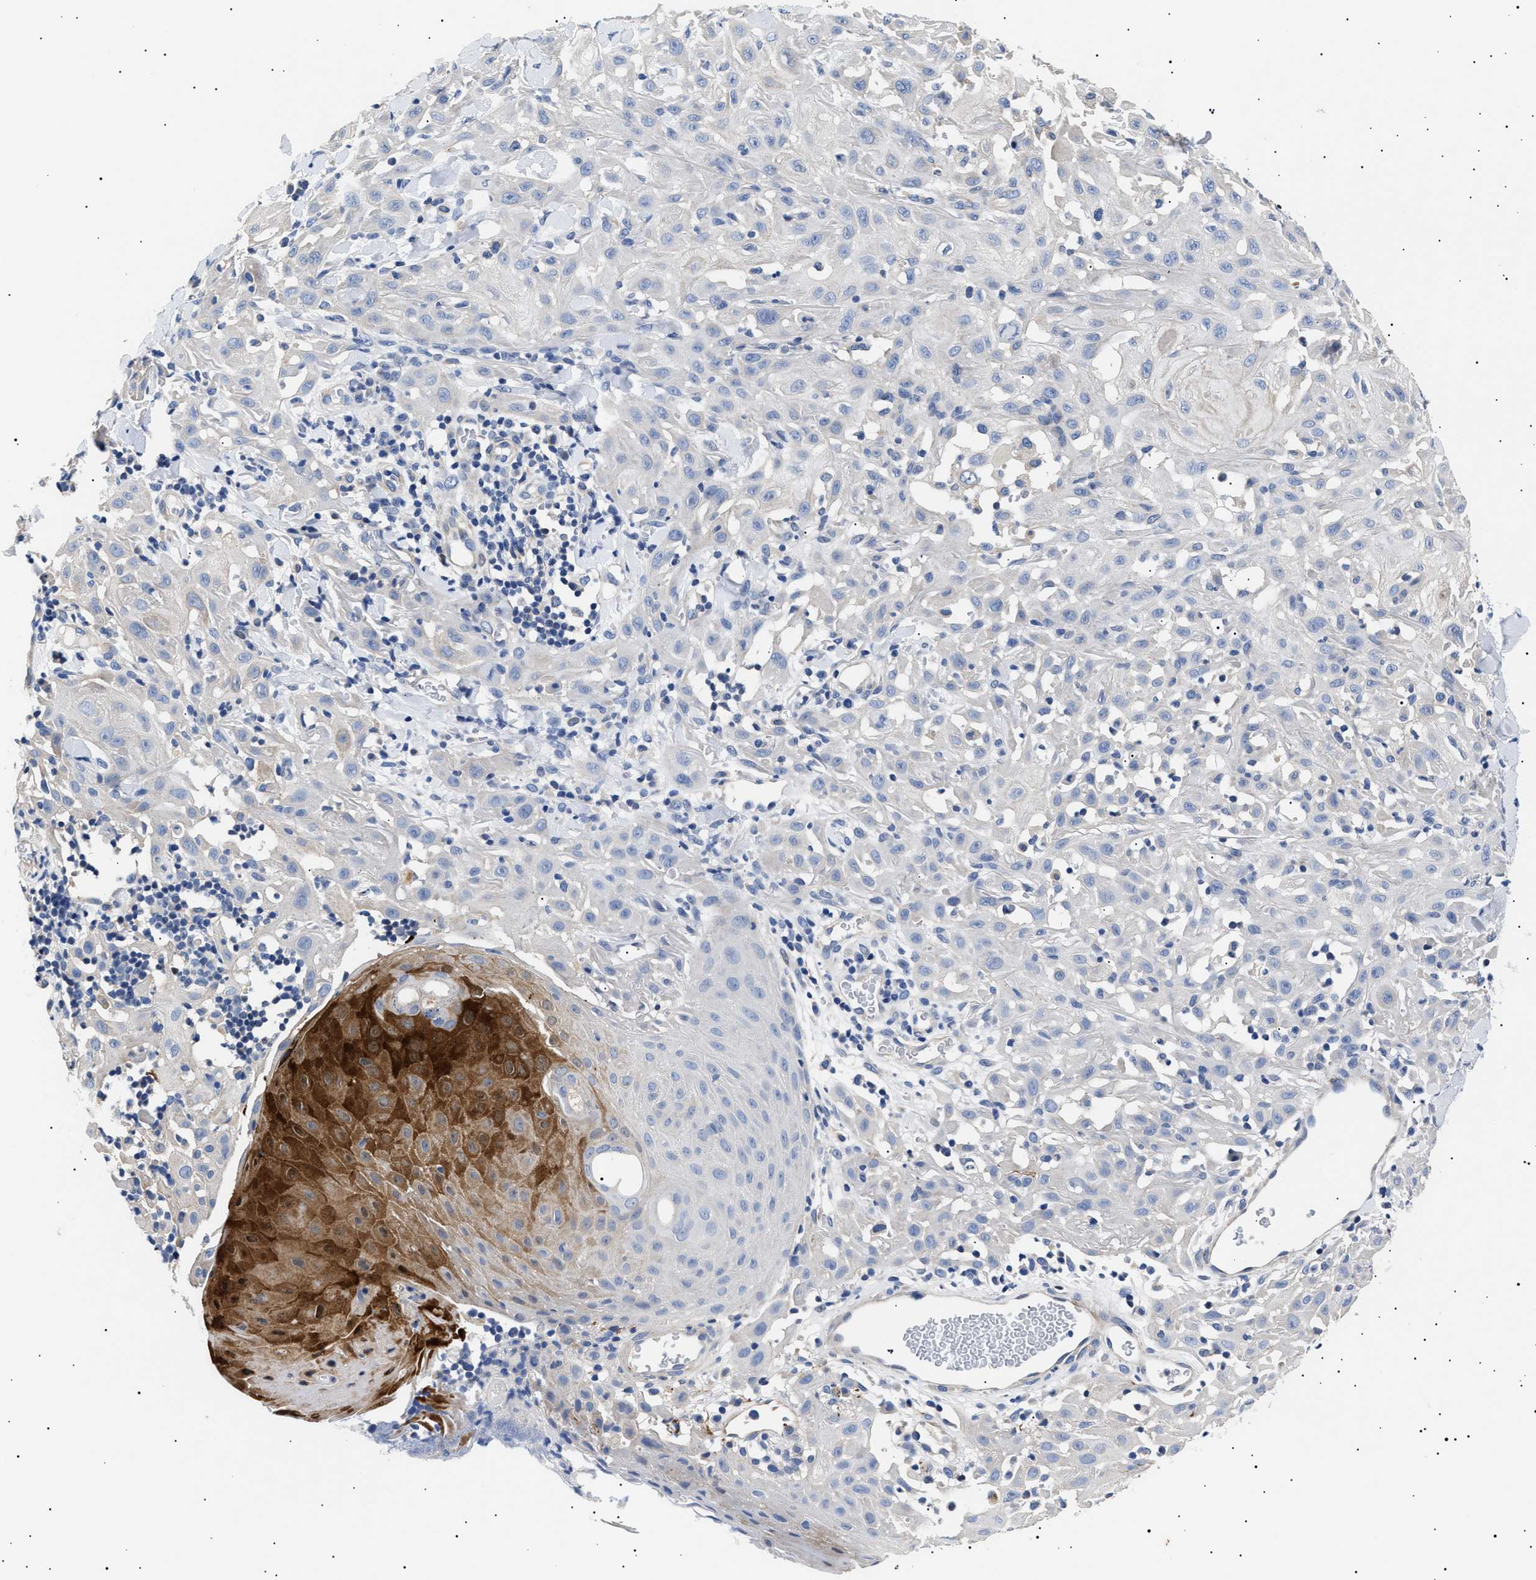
{"staining": {"intensity": "negative", "quantity": "none", "location": "none"}, "tissue": "skin cancer", "cell_type": "Tumor cells", "image_type": "cancer", "snomed": [{"axis": "morphology", "description": "Squamous cell carcinoma, NOS"}, {"axis": "topography", "description": "Skin"}], "caption": "Immunohistochemistry (IHC) of squamous cell carcinoma (skin) demonstrates no positivity in tumor cells.", "gene": "HEMGN", "patient": {"sex": "male", "age": 24}}